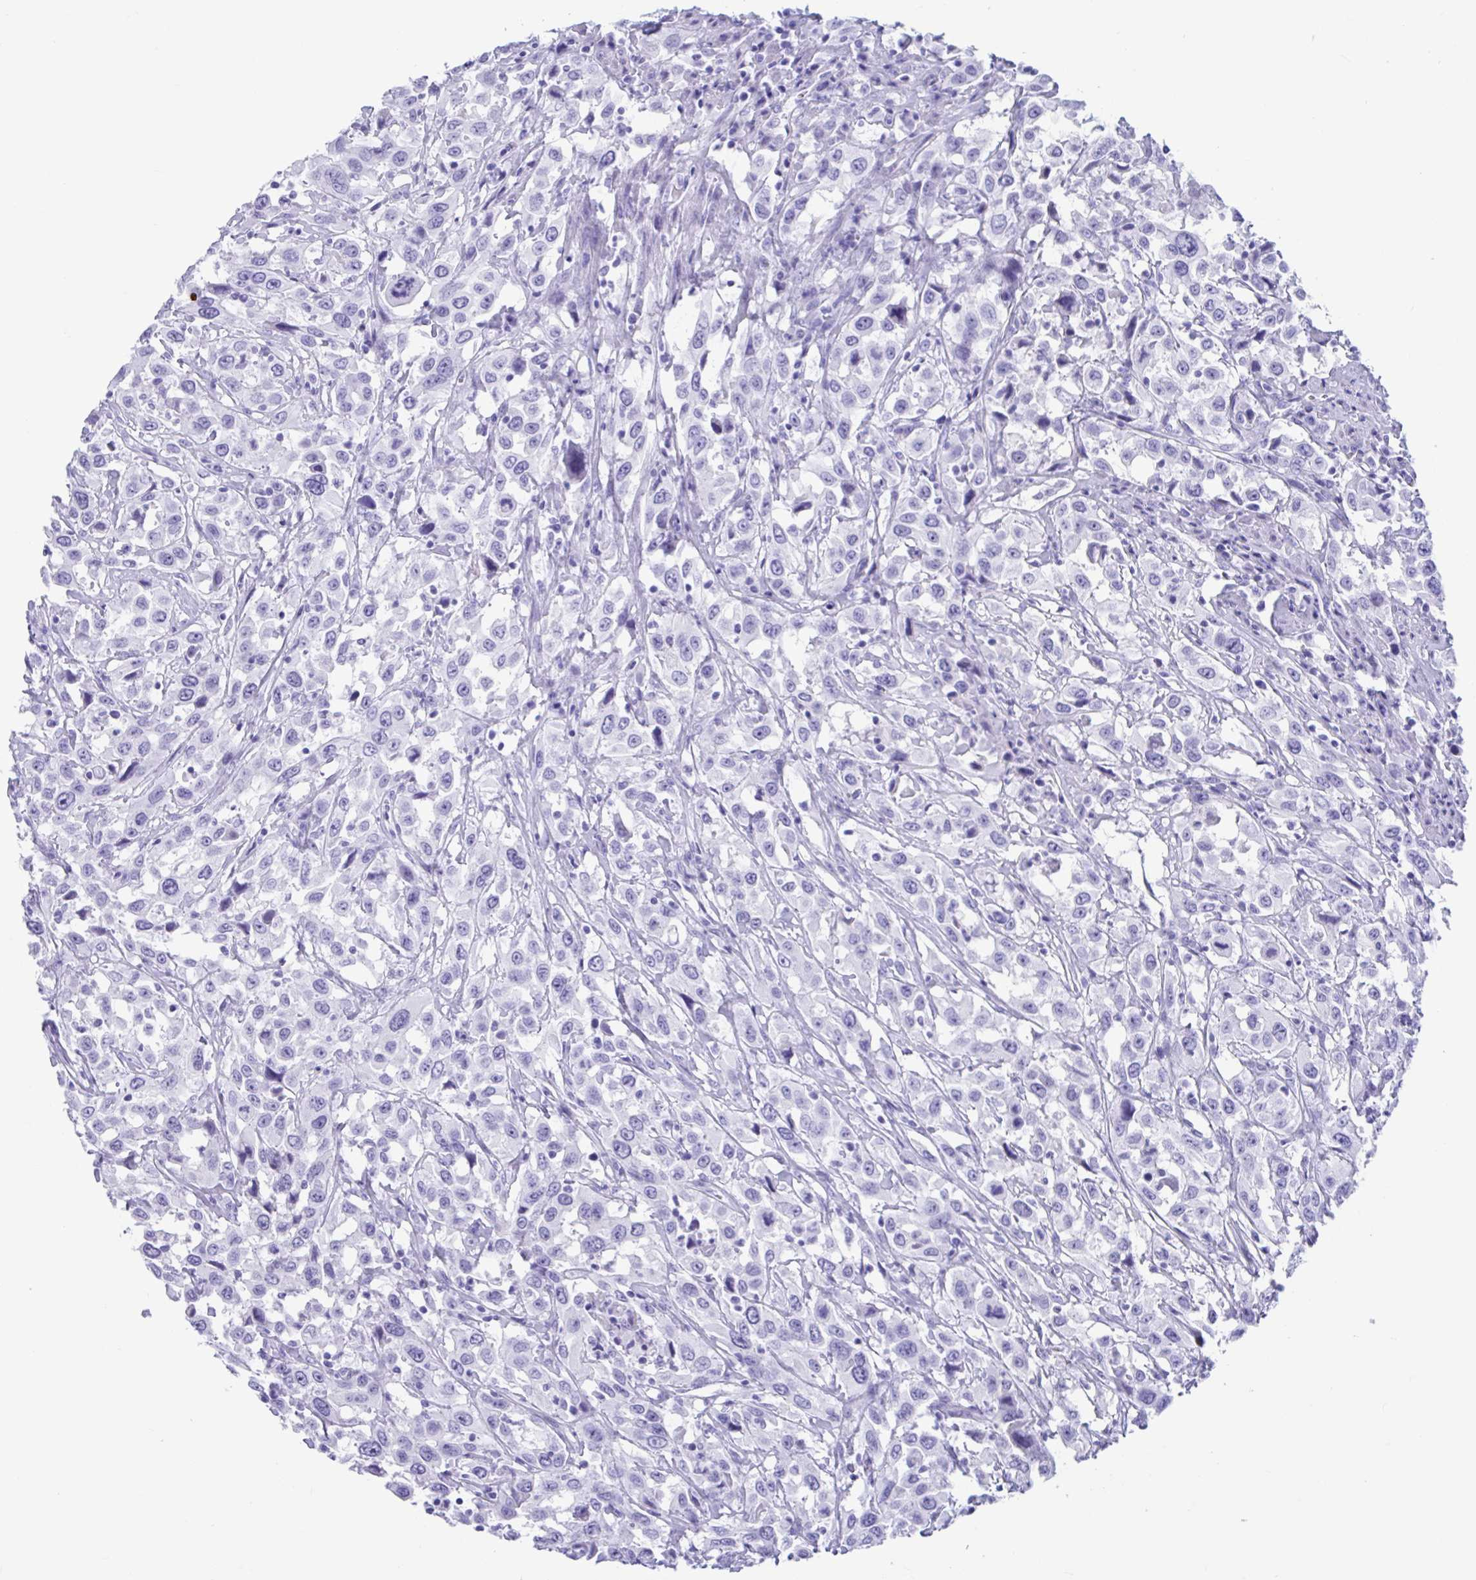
{"staining": {"intensity": "negative", "quantity": "none", "location": "none"}, "tissue": "urothelial cancer", "cell_type": "Tumor cells", "image_type": "cancer", "snomed": [{"axis": "morphology", "description": "Urothelial carcinoma, High grade"}, {"axis": "topography", "description": "Urinary bladder"}], "caption": "A high-resolution histopathology image shows IHC staining of high-grade urothelial carcinoma, which exhibits no significant positivity in tumor cells.", "gene": "TMEM35A", "patient": {"sex": "male", "age": 61}}